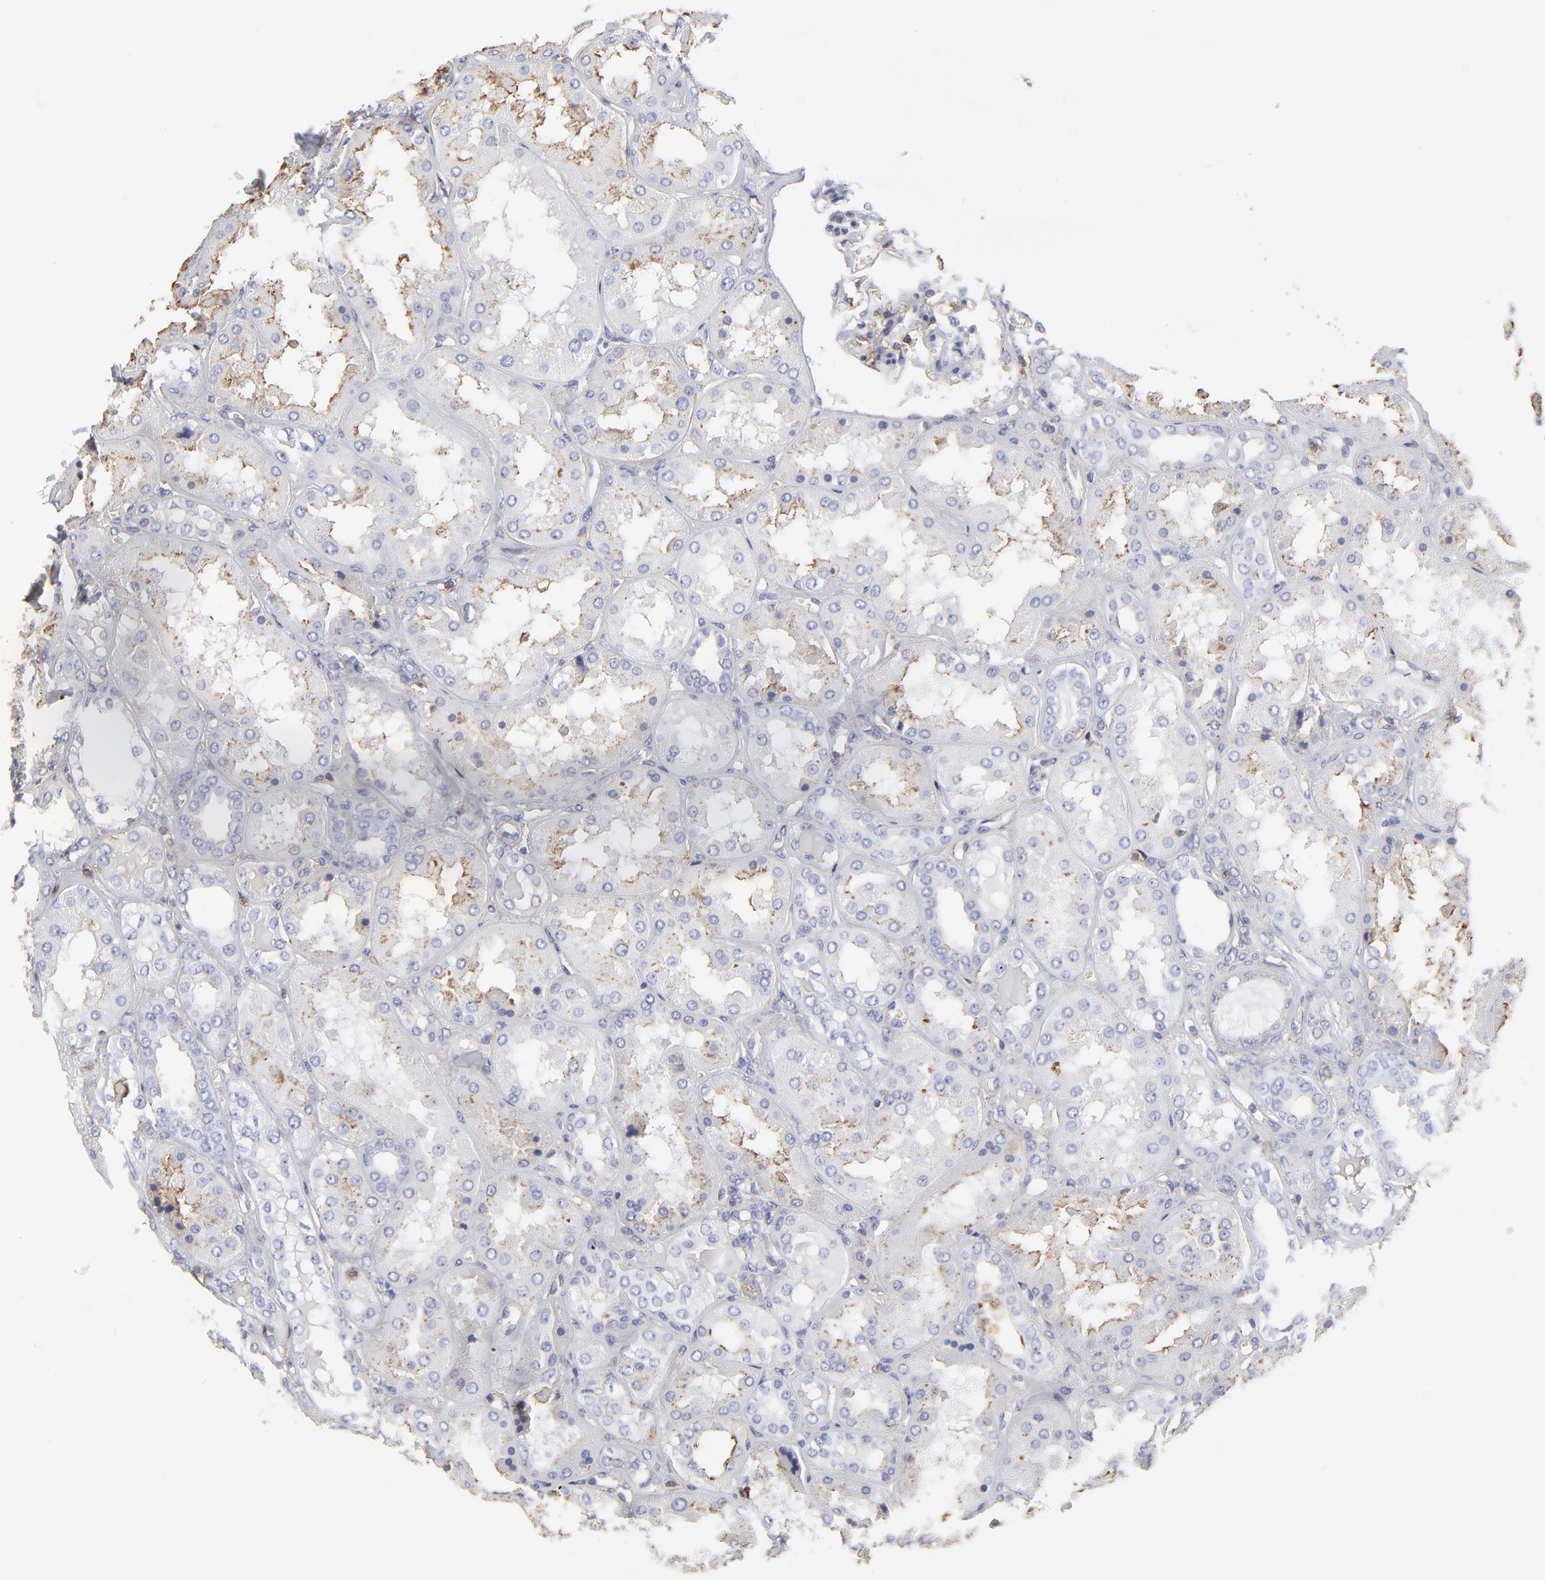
{"staining": {"intensity": "weak", "quantity": "<25%", "location": "cytoplasmic/membranous"}, "tissue": "kidney", "cell_type": "Cells in glomeruli", "image_type": "normal", "snomed": [{"axis": "morphology", "description": "Normal tissue, NOS"}, {"axis": "topography", "description": "Kidney"}], "caption": "Immunohistochemistry of unremarkable human kidney displays no expression in cells in glomeruli.", "gene": "ANXA6", "patient": {"sex": "female", "age": 56}}